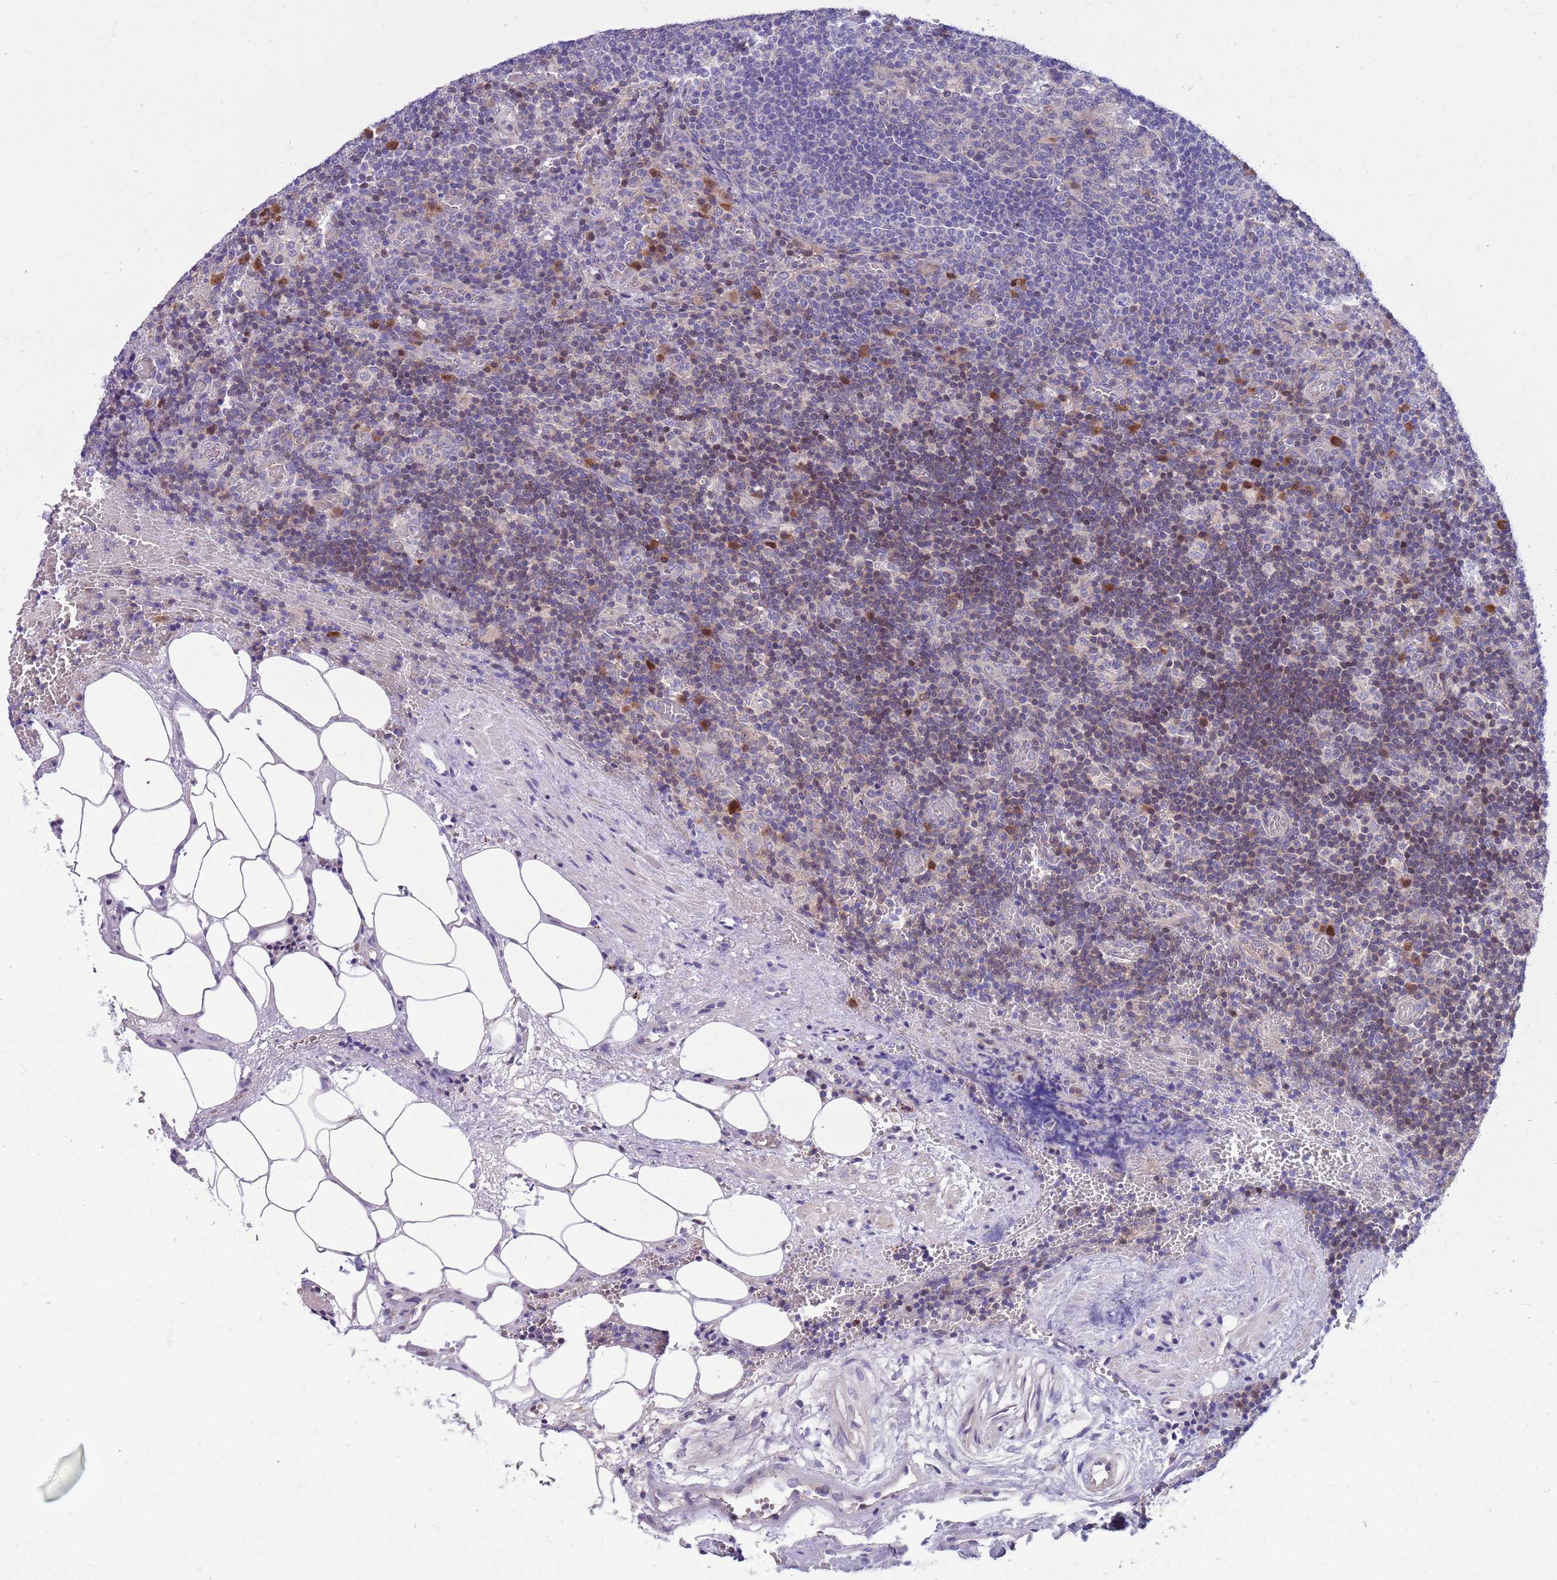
{"staining": {"intensity": "weak", "quantity": "<25%", "location": "cytoplasmic/membranous"}, "tissue": "lymph node", "cell_type": "Germinal center cells", "image_type": "normal", "snomed": [{"axis": "morphology", "description": "Normal tissue, NOS"}, {"axis": "topography", "description": "Lymph node"}], "caption": "Photomicrograph shows no significant protein positivity in germinal center cells of unremarkable lymph node. (DAB (3,3'-diaminobenzidine) IHC visualized using brightfield microscopy, high magnification).", "gene": "KLHL29", "patient": {"sex": "male", "age": 58}}